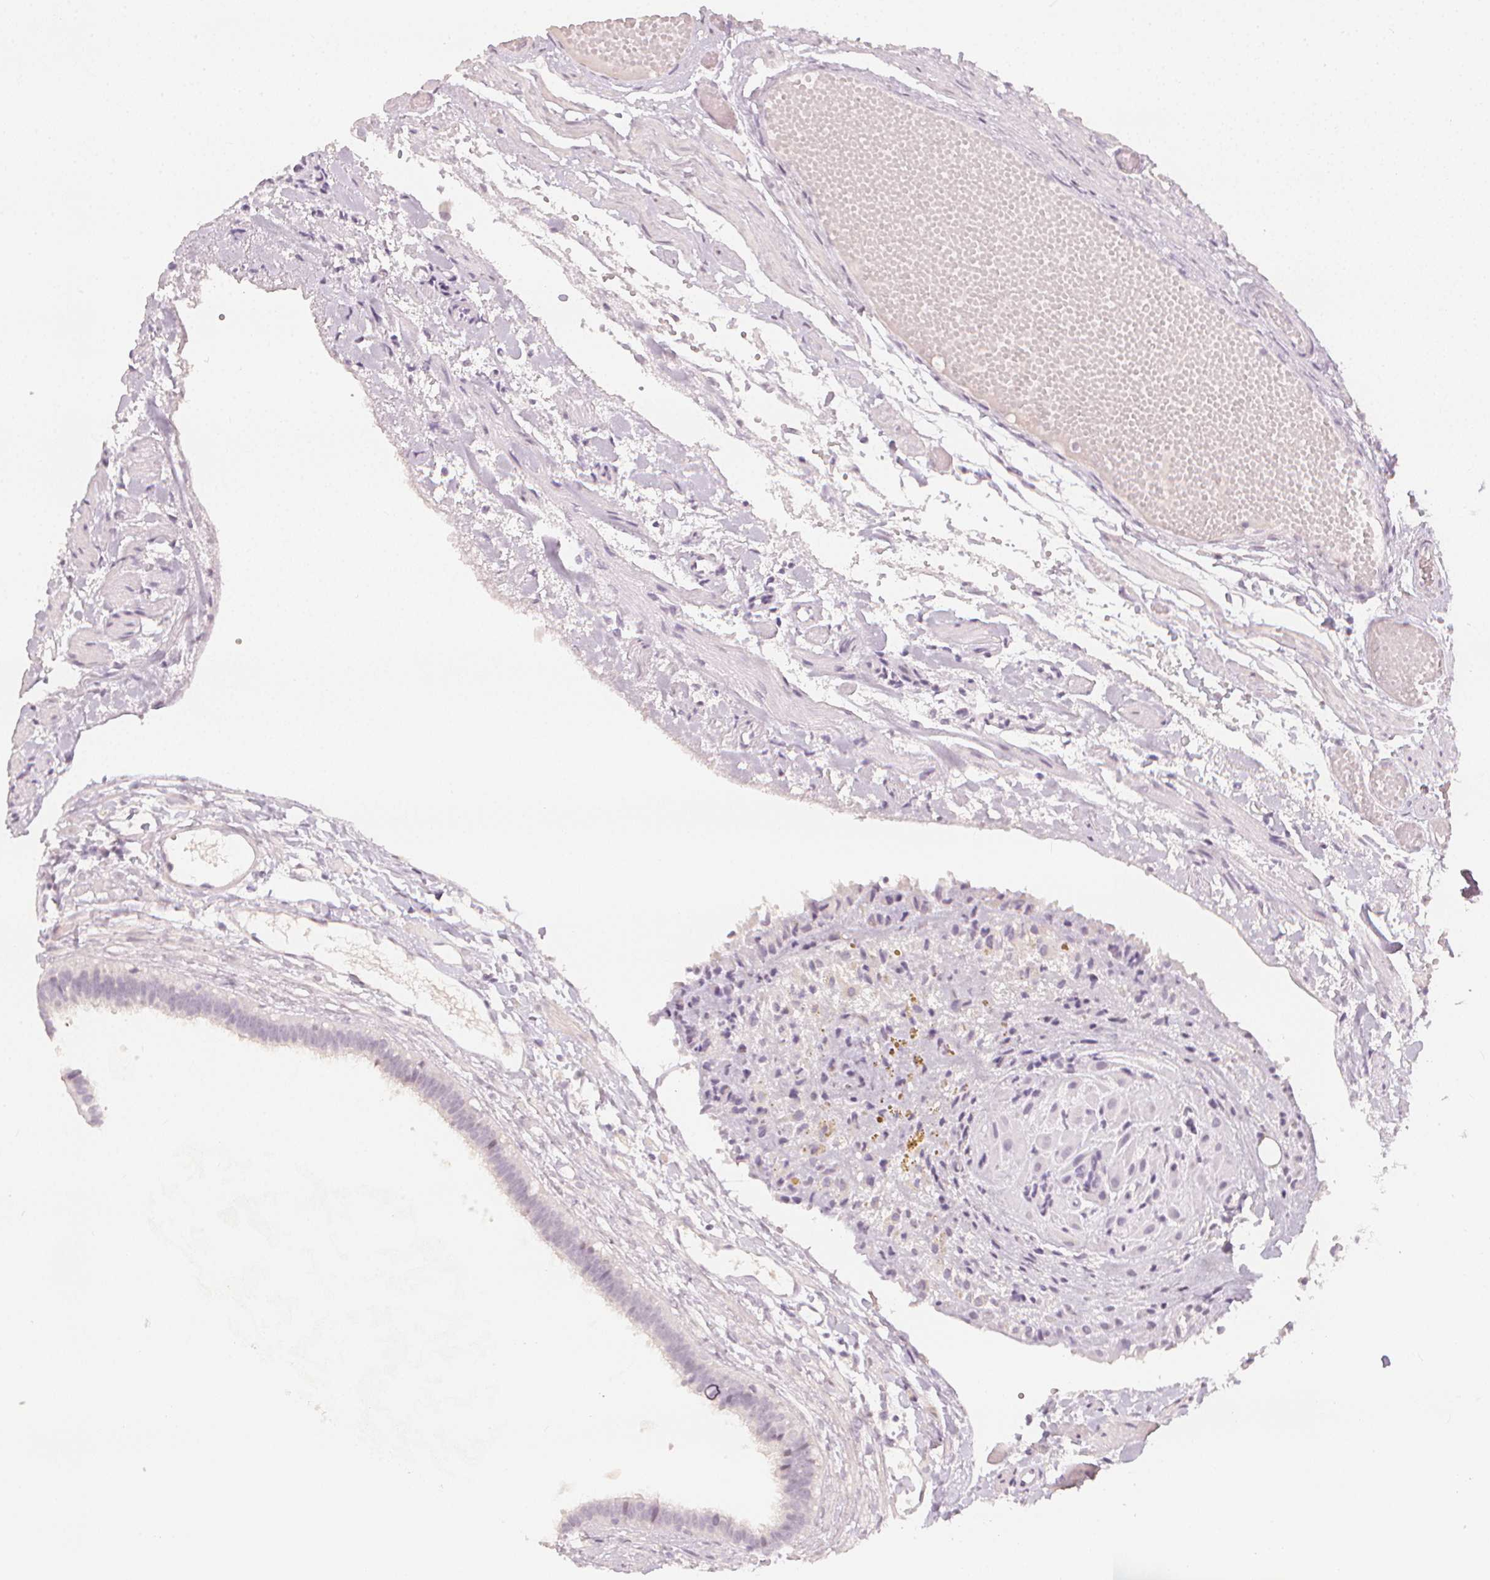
{"staining": {"intensity": "weak", "quantity": "<25%", "location": "cytoplasmic/membranous"}, "tissue": "fallopian tube", "cell_type": "Glandular cells", "image_type": "normal", "snomed": [{"axis": "morphology", "description": "Normal tissue, NOS"}, {"axis": "topography", "description": "Fallopian tube"}], "caption": "High magnification brightfield microscopy of unremarkable fallopian tube stained with DAB (brown) and counterstained with hematoxylin (blue): glandular cells show no significant positivity.", "gene": "CALB1", "patient": {"sex": "female", "age": 37}}